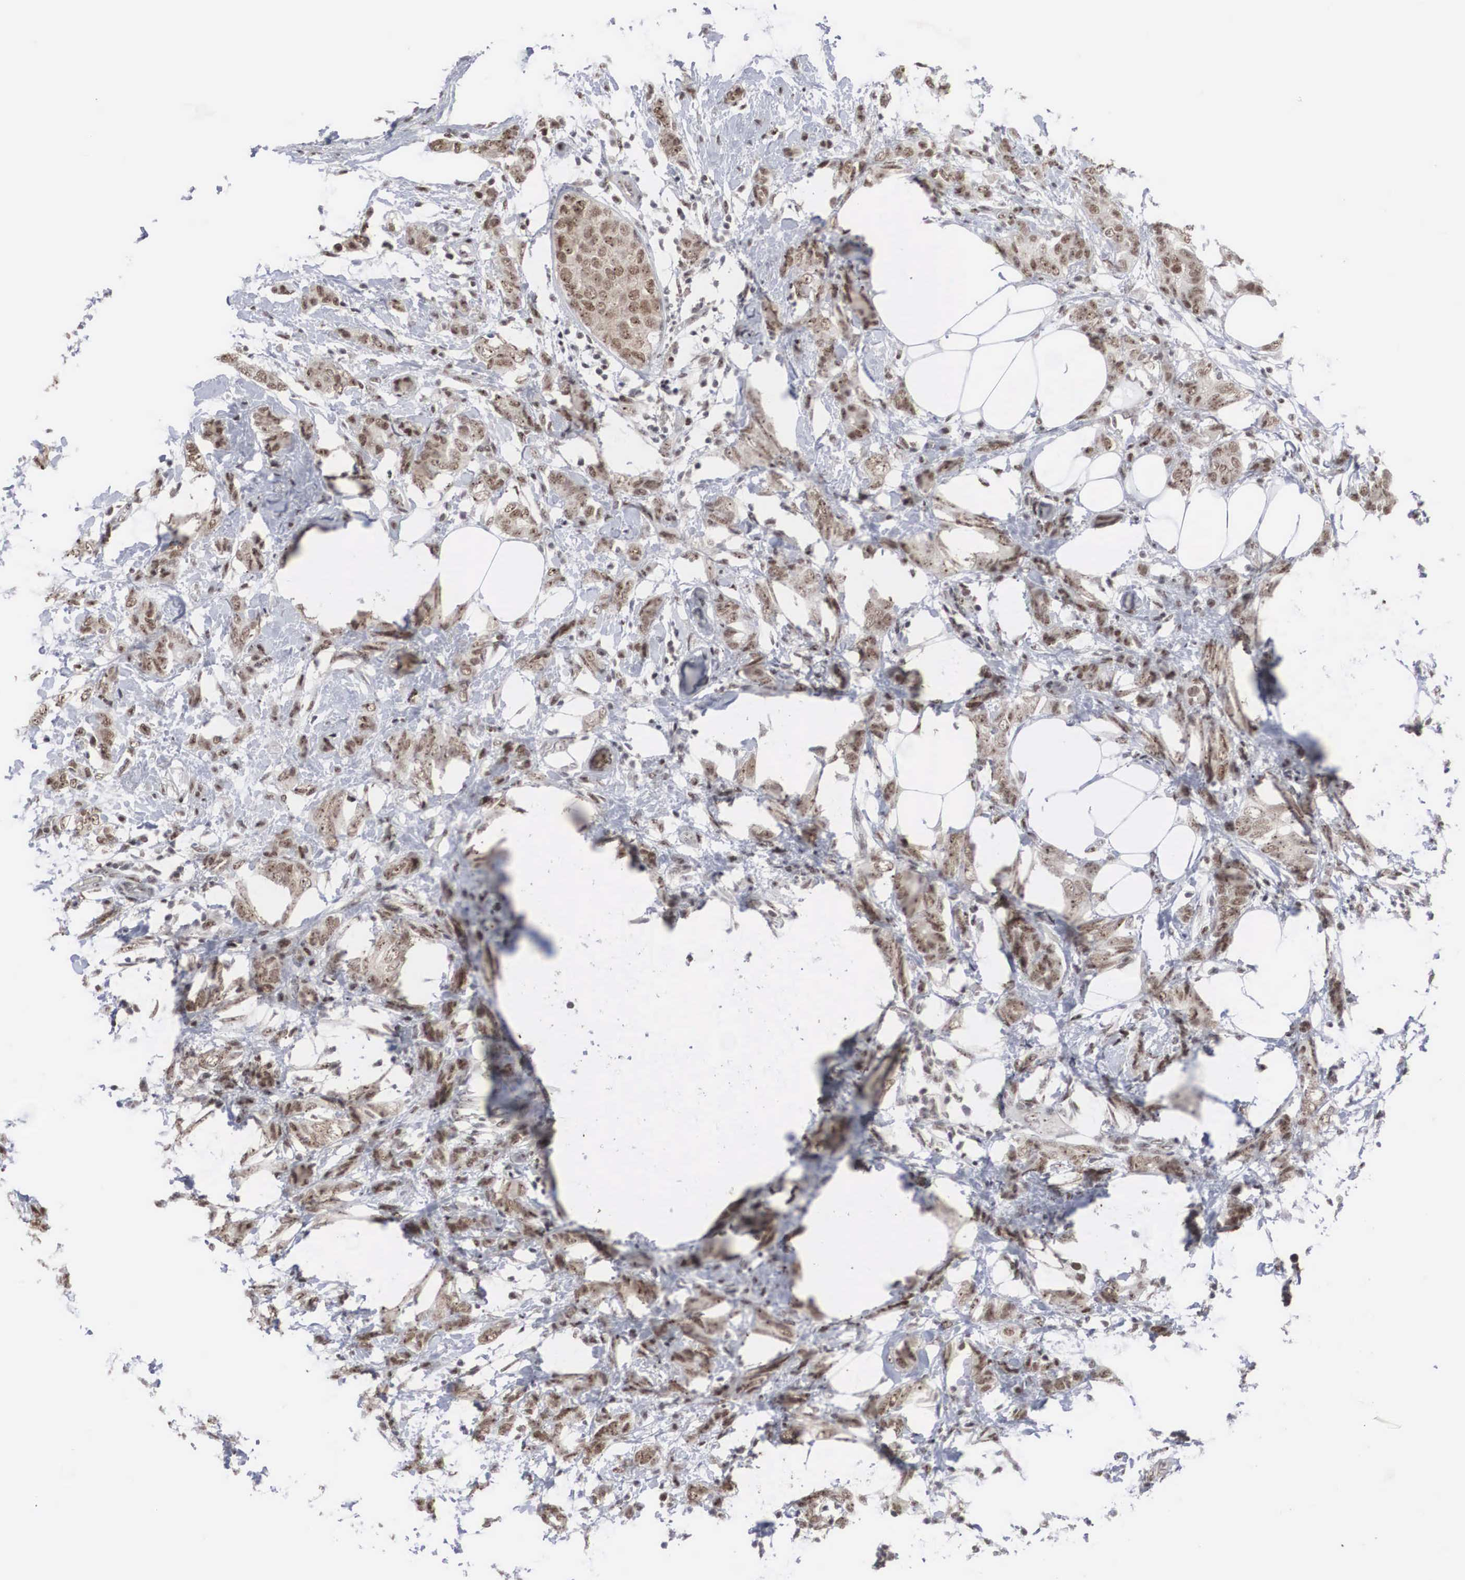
{"staining": {"intensity": "moderate", "quantity": ">75%", "location": "nuclear"}, "tissue": "breast cancer", "cell_type": "Tumor cells", "image_type": "cancer", "snomed": [{"axis": "morphology", "description": "Duct carcinoma"}, {"axis": "topography", "description": "Breast"}], "caption": "Protein analysis of breast cancer (infiltrating ductal carcinoma) tissue reveals moderate nuclear staining in about >75% of tumor cells.", "gene": "AUTS2", "patient": {"sex": "female", "age": 53}}